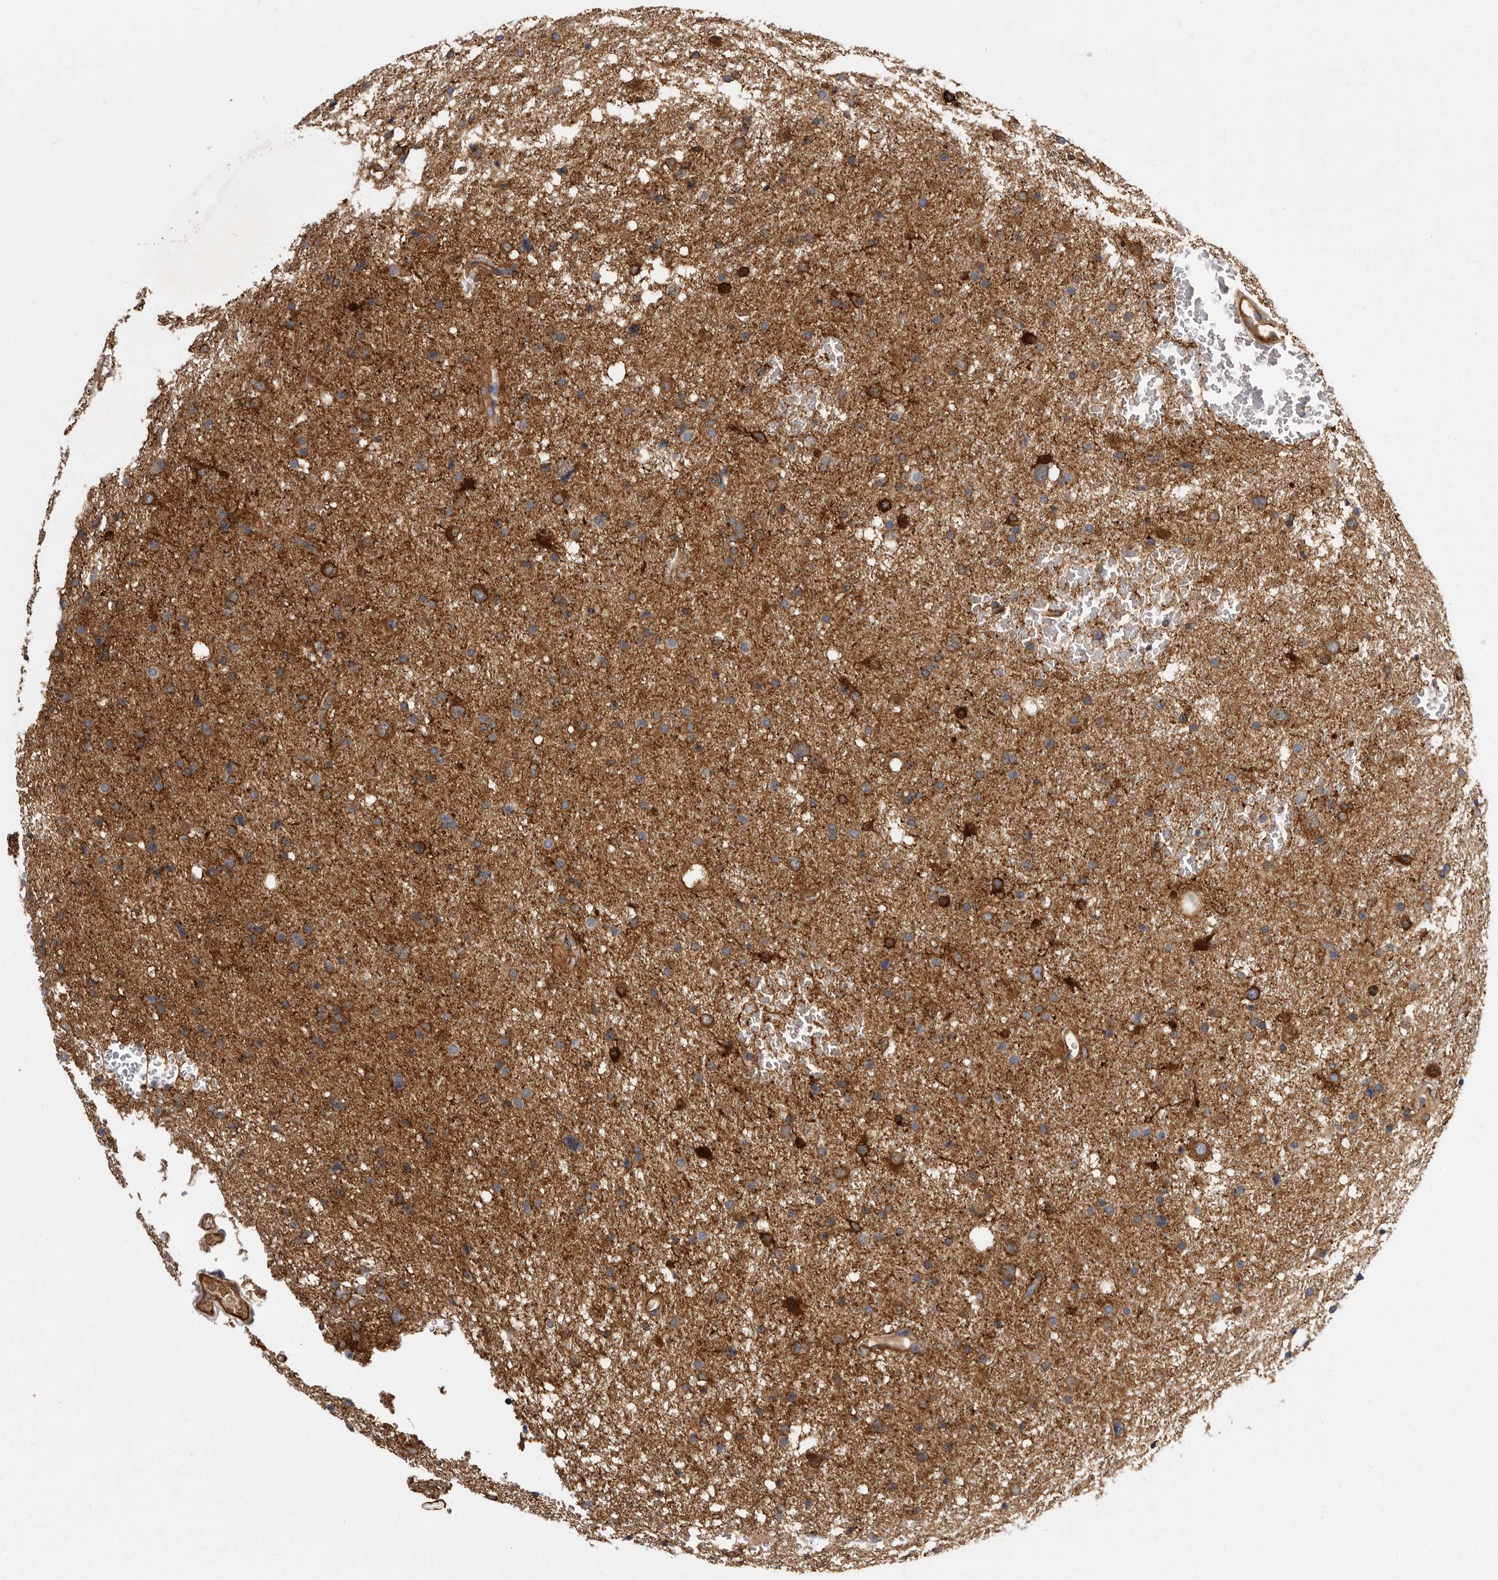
{"staining": {"intensity": "moderate", "quantity": ">75%", "location": "cytoplasmic/membranous"}, "tissue": "glioma", "cell_type": "Tumor cells", "image_type": "cancer", "snomed": [{"axis": "morphology", "description": "Glioma, malignant, Low grade"}, {"axis": "topography", "description": "Brain"}], "caption": "Tumor cells reveal medium levels of moderate cytoplasmic/membranous positivity in approximately >75% of cells in human glioma.", "gene": "ENAH", "patient": {"sex": "female", "age": 37}}